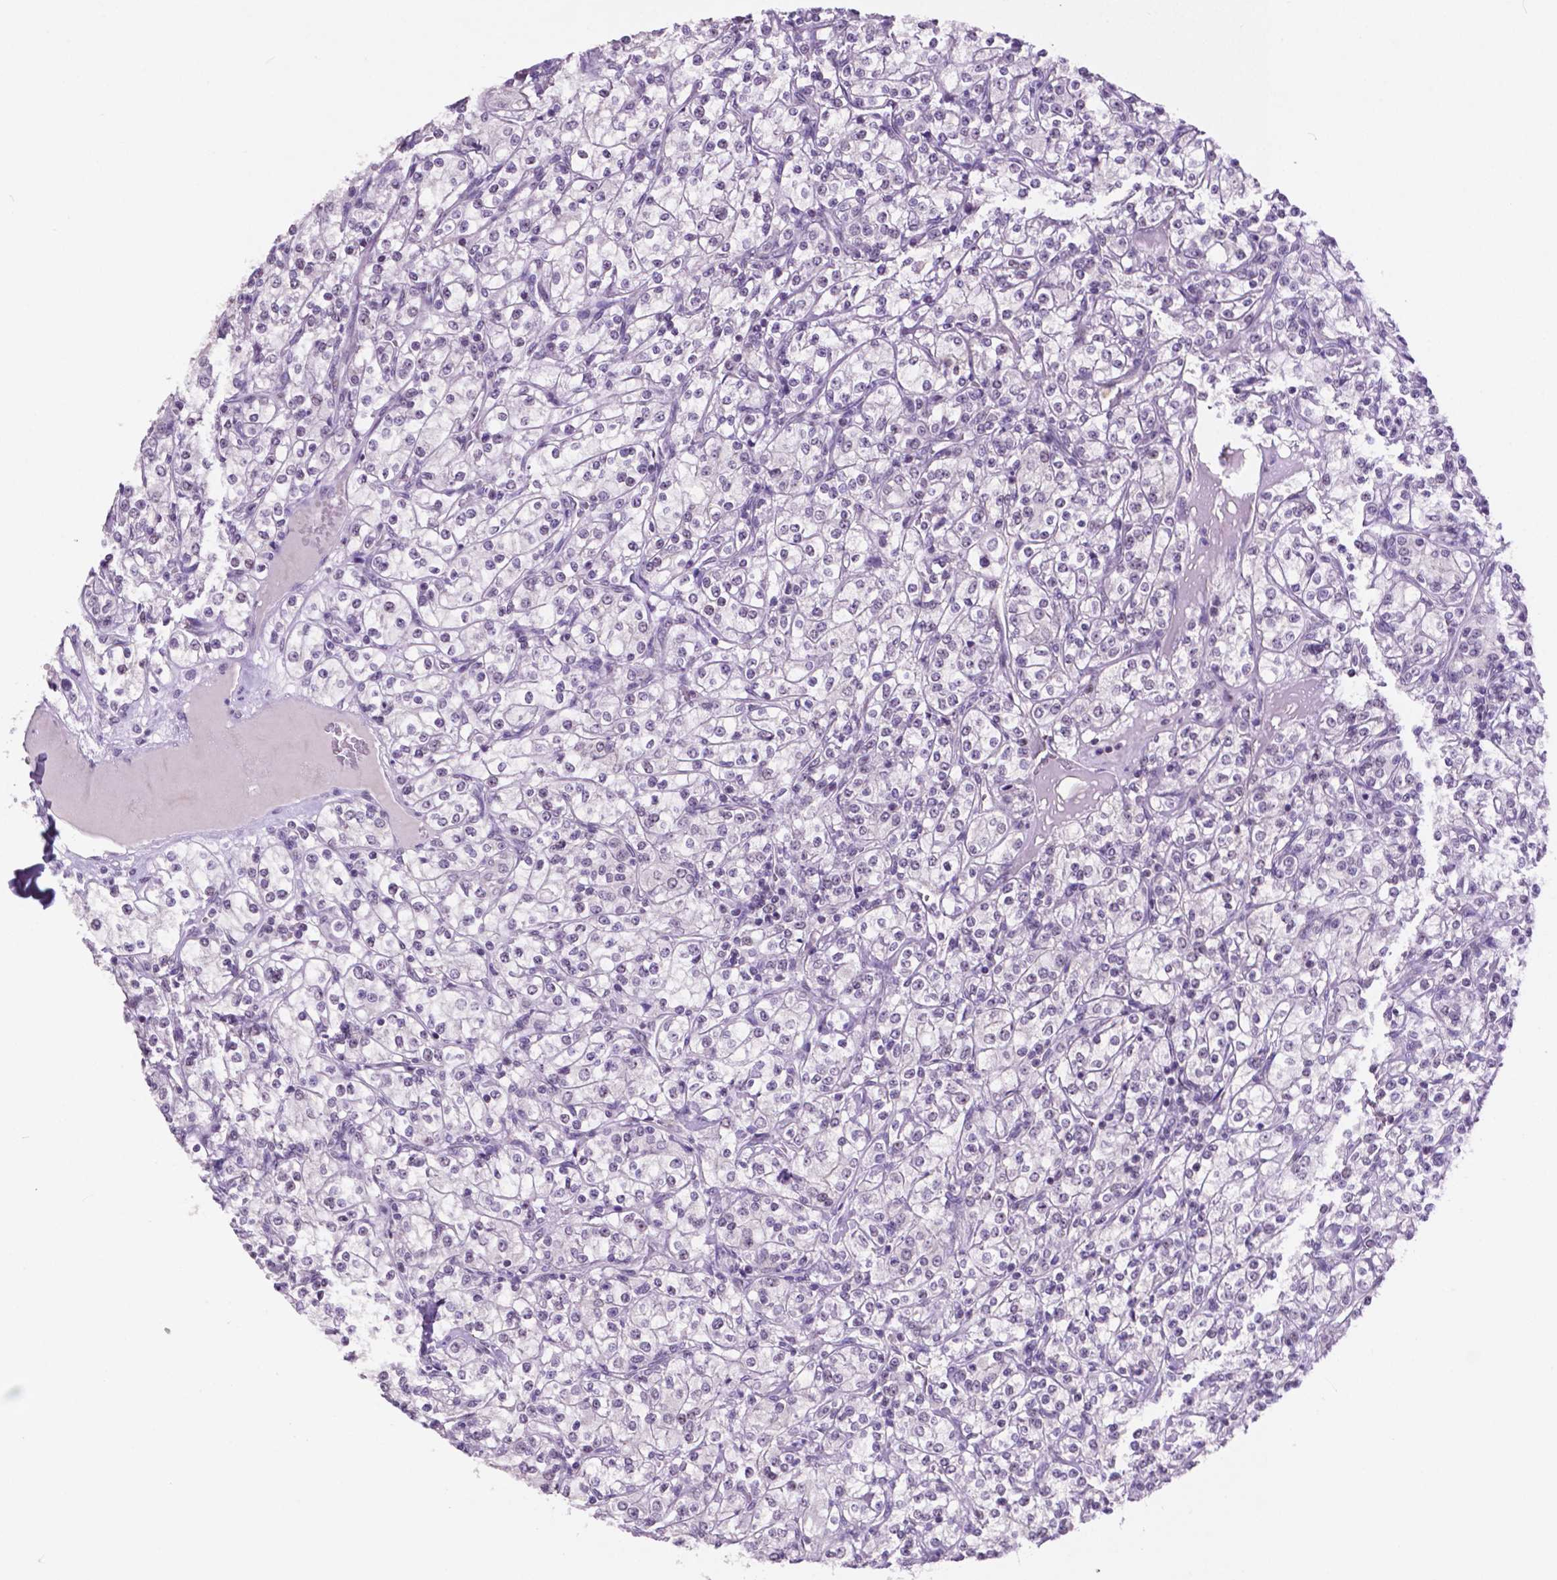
{"staining": {"intensity": "negative", "quantity": "none", "location": "none"}, "tissue": "renal cancer", "cell_type": "Tumor cells", "image_type": "cancer", "snomed": [{"axis": "morphology", "description": "Adenocarcinoma, NOS"}, {"axis": "topography", "description": "Kidney"}], "caption": "A photomicrograph of renal cancer stained for a protein shows no brown staining in tumor cells.", "gene": "NCOR1", "patient": {"sex": "male", "age": 77}}